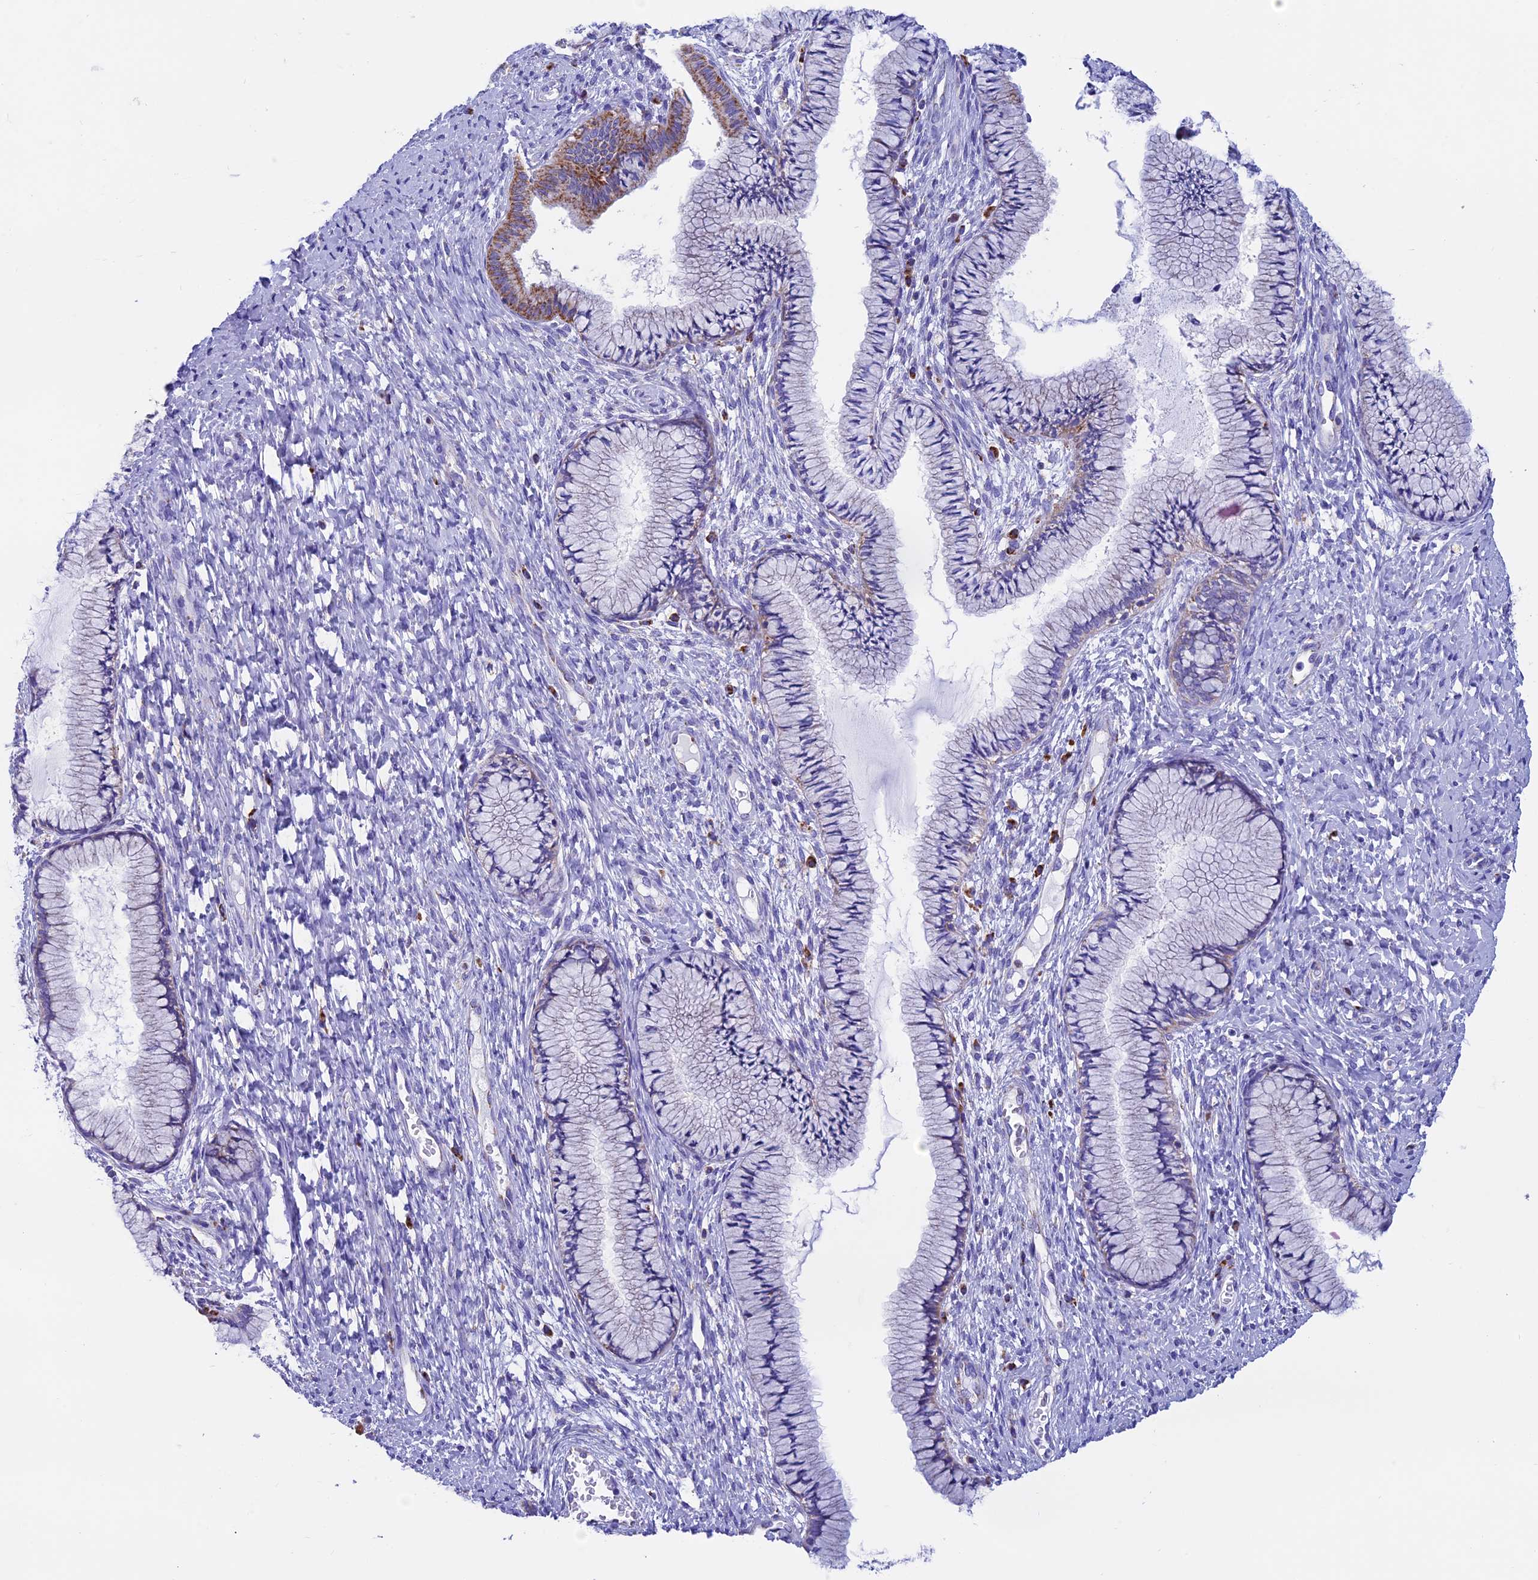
{"staining": {"intensity": "moderate", "quantity": "<25%", "location": "cytoplasmic/membranous"}, "tissue": "cervix", "cell_type": "Glandular cells", "image_type": "normal", "snomed": [{"axis": "morphology", "description": "Normal tissue, NOS"}, {"axis": "topography", "description": "Cervix"}], "caption": "Cervix stained with DAB (3,3'-diaminobenzidine) immunohistochemistry displays low levels of moderate cytoplasmic/membranous expression in approximately <25% of glandular cells. Nuclei are stained in blue.", "gene": "SLC8B1", "patient": {"sex": "female", "age": 42}}